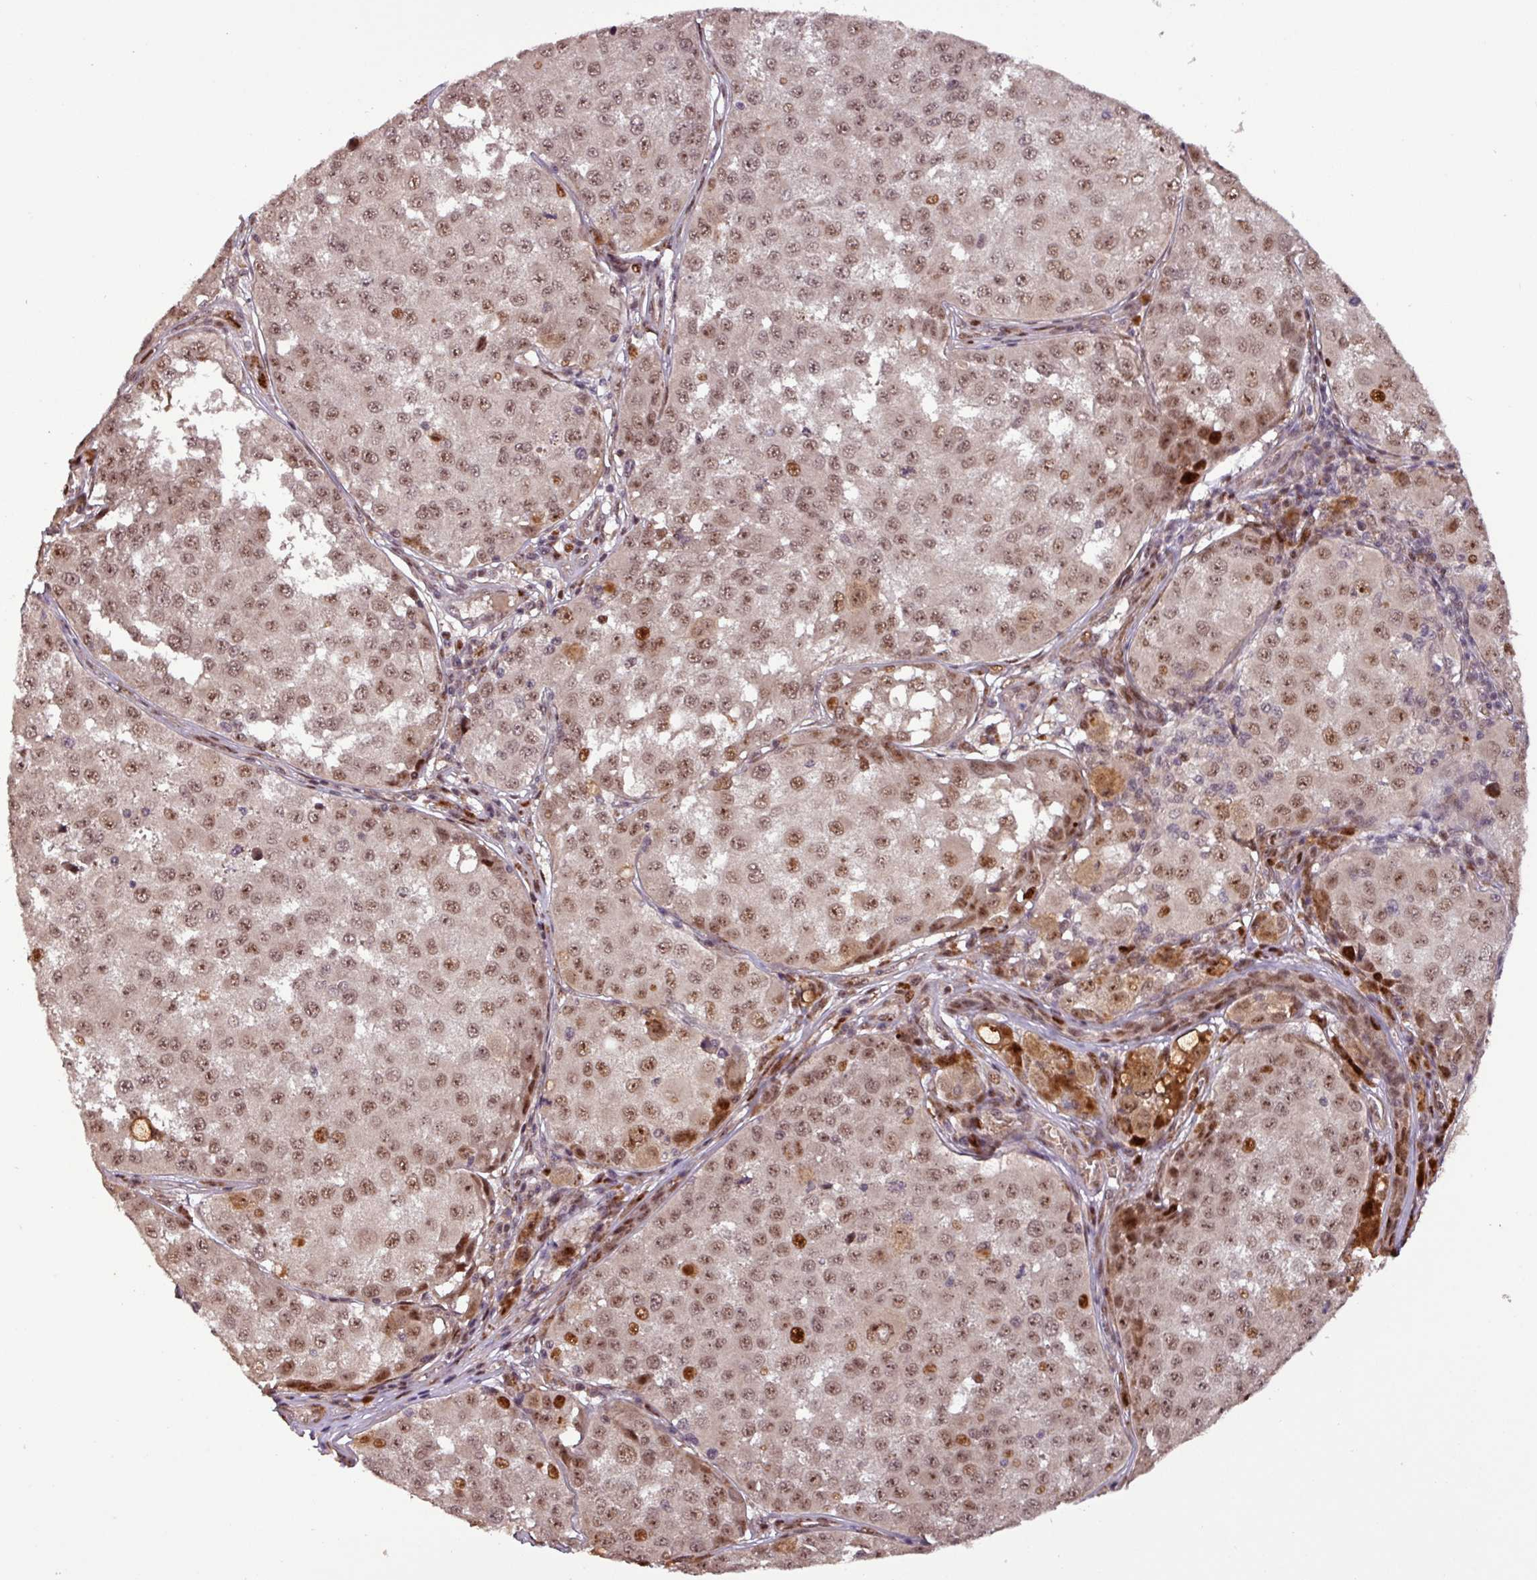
{"staining": {"intensity": "moderate", "quantity": ">75%", "location": "nuclear"}, "tissue": "melanoma", "cell_type": "Tumor cells", "image_type": "cancer", "snomed": [{"axis": "morphology", "description": "Malignant melanoma, NOS"}, {"axis": "topography", "description": "Skin"}], "caption": "Melanoma stained with IHC reveals moderate nuclear expression in about >75% of tumor cells.", "gene": "SLC22A24", "patient": {"sex": "male", "age": 64}}